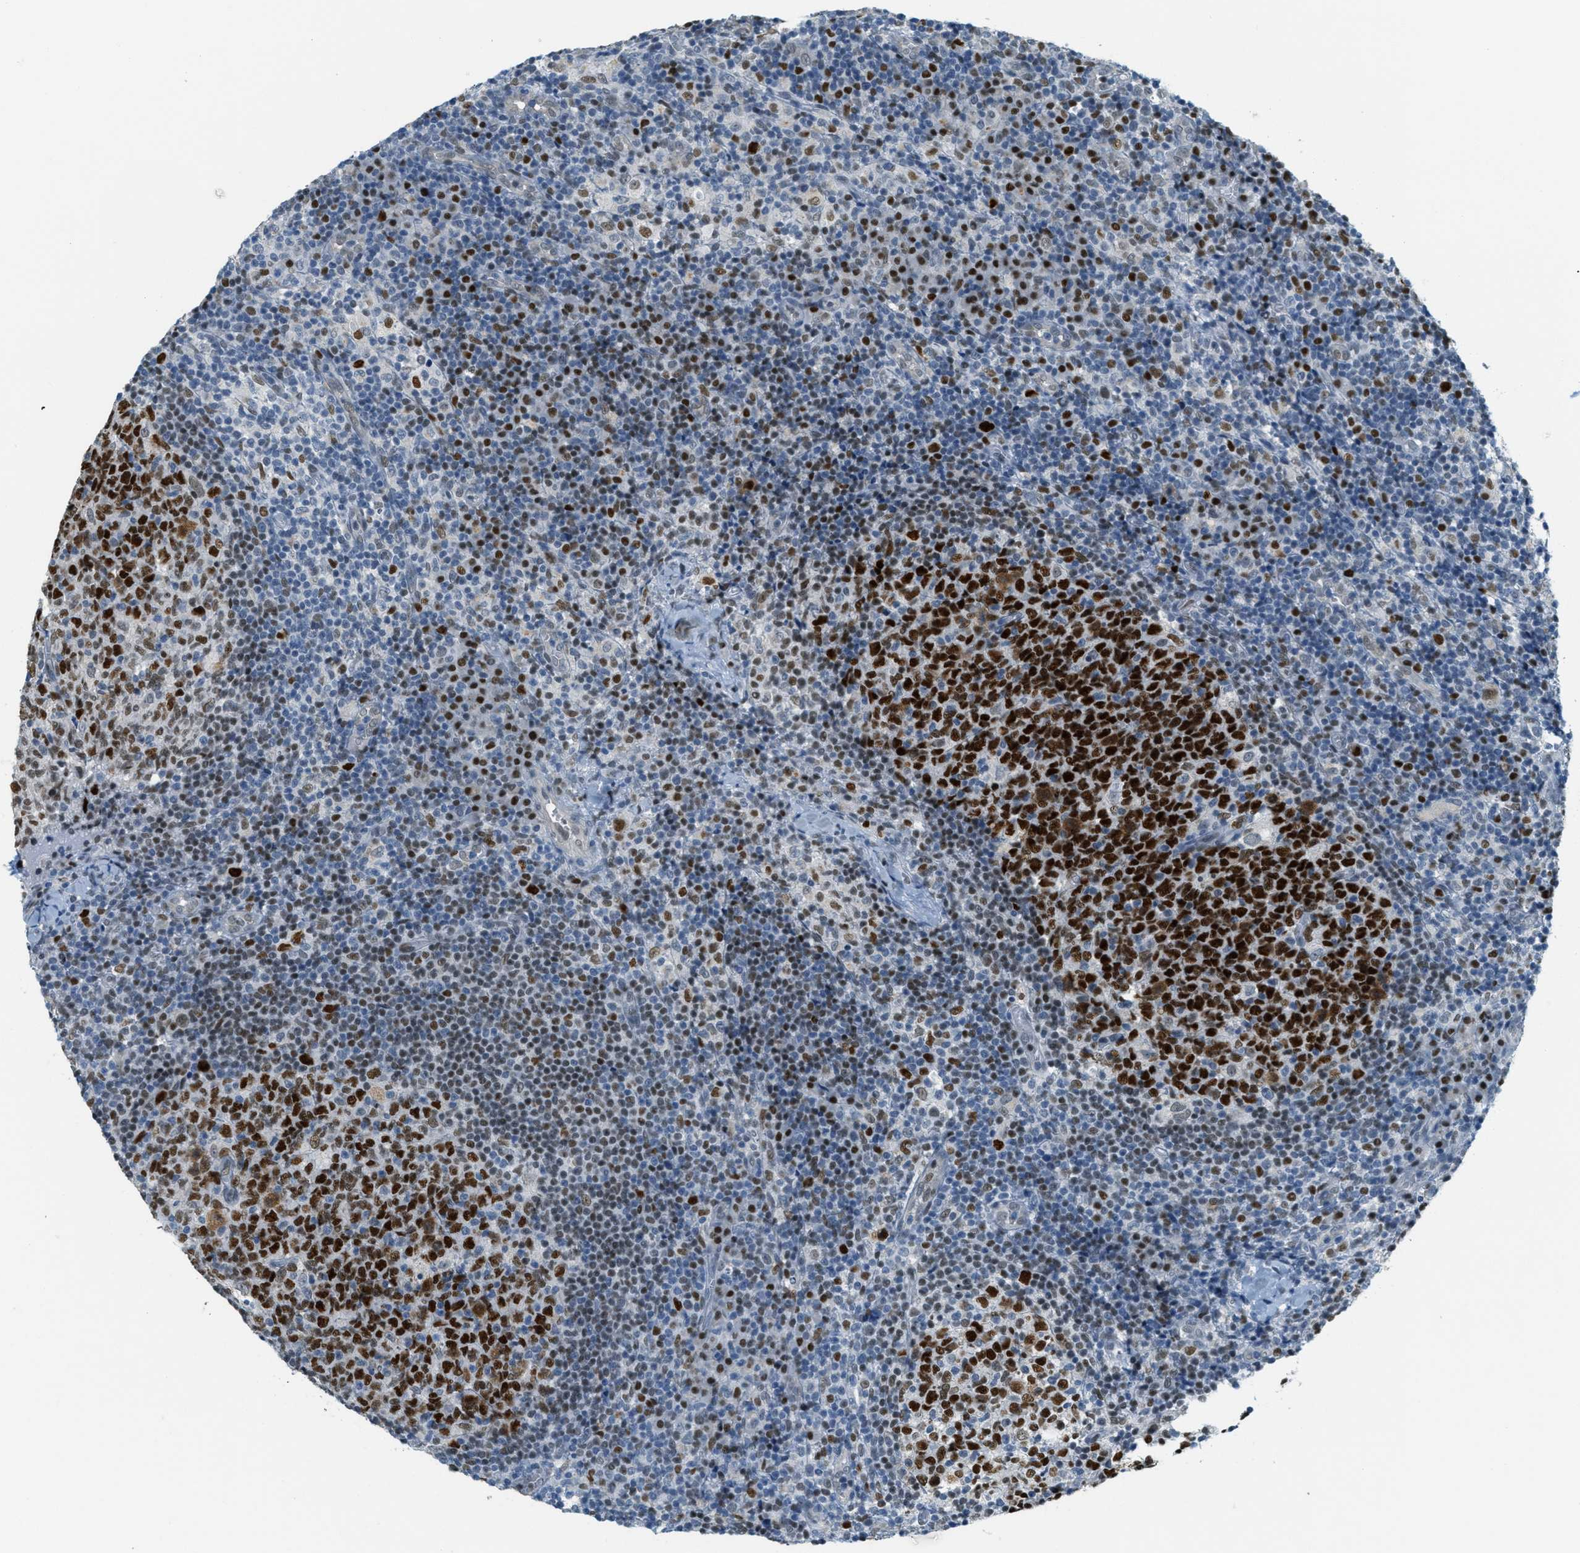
{"staining": {"intensity": "strong", "quantity": ">75%", "location": "nuclear"}, "tissue": "lymph node", "cell_type": "Germinal center cells", "image_type": "normal", "snomed": [{"axis": "morphology", "description": "Normal tissue, NOS"}, {"axis": "morphology", "description": "Inflammation, NOS"}, {"axis": "topography", "description": "Lymph node"}], "caption": "This image reveals unremarkable lymph node stained with immunohistochemistry (IHC) to label a protein in brown. The nuclear of germinal center cells show strong positivity for the protein. Nuclei are counter-stained blue.", "gene": "TCF3", "patient": {"sex": "male", "age": 55}}